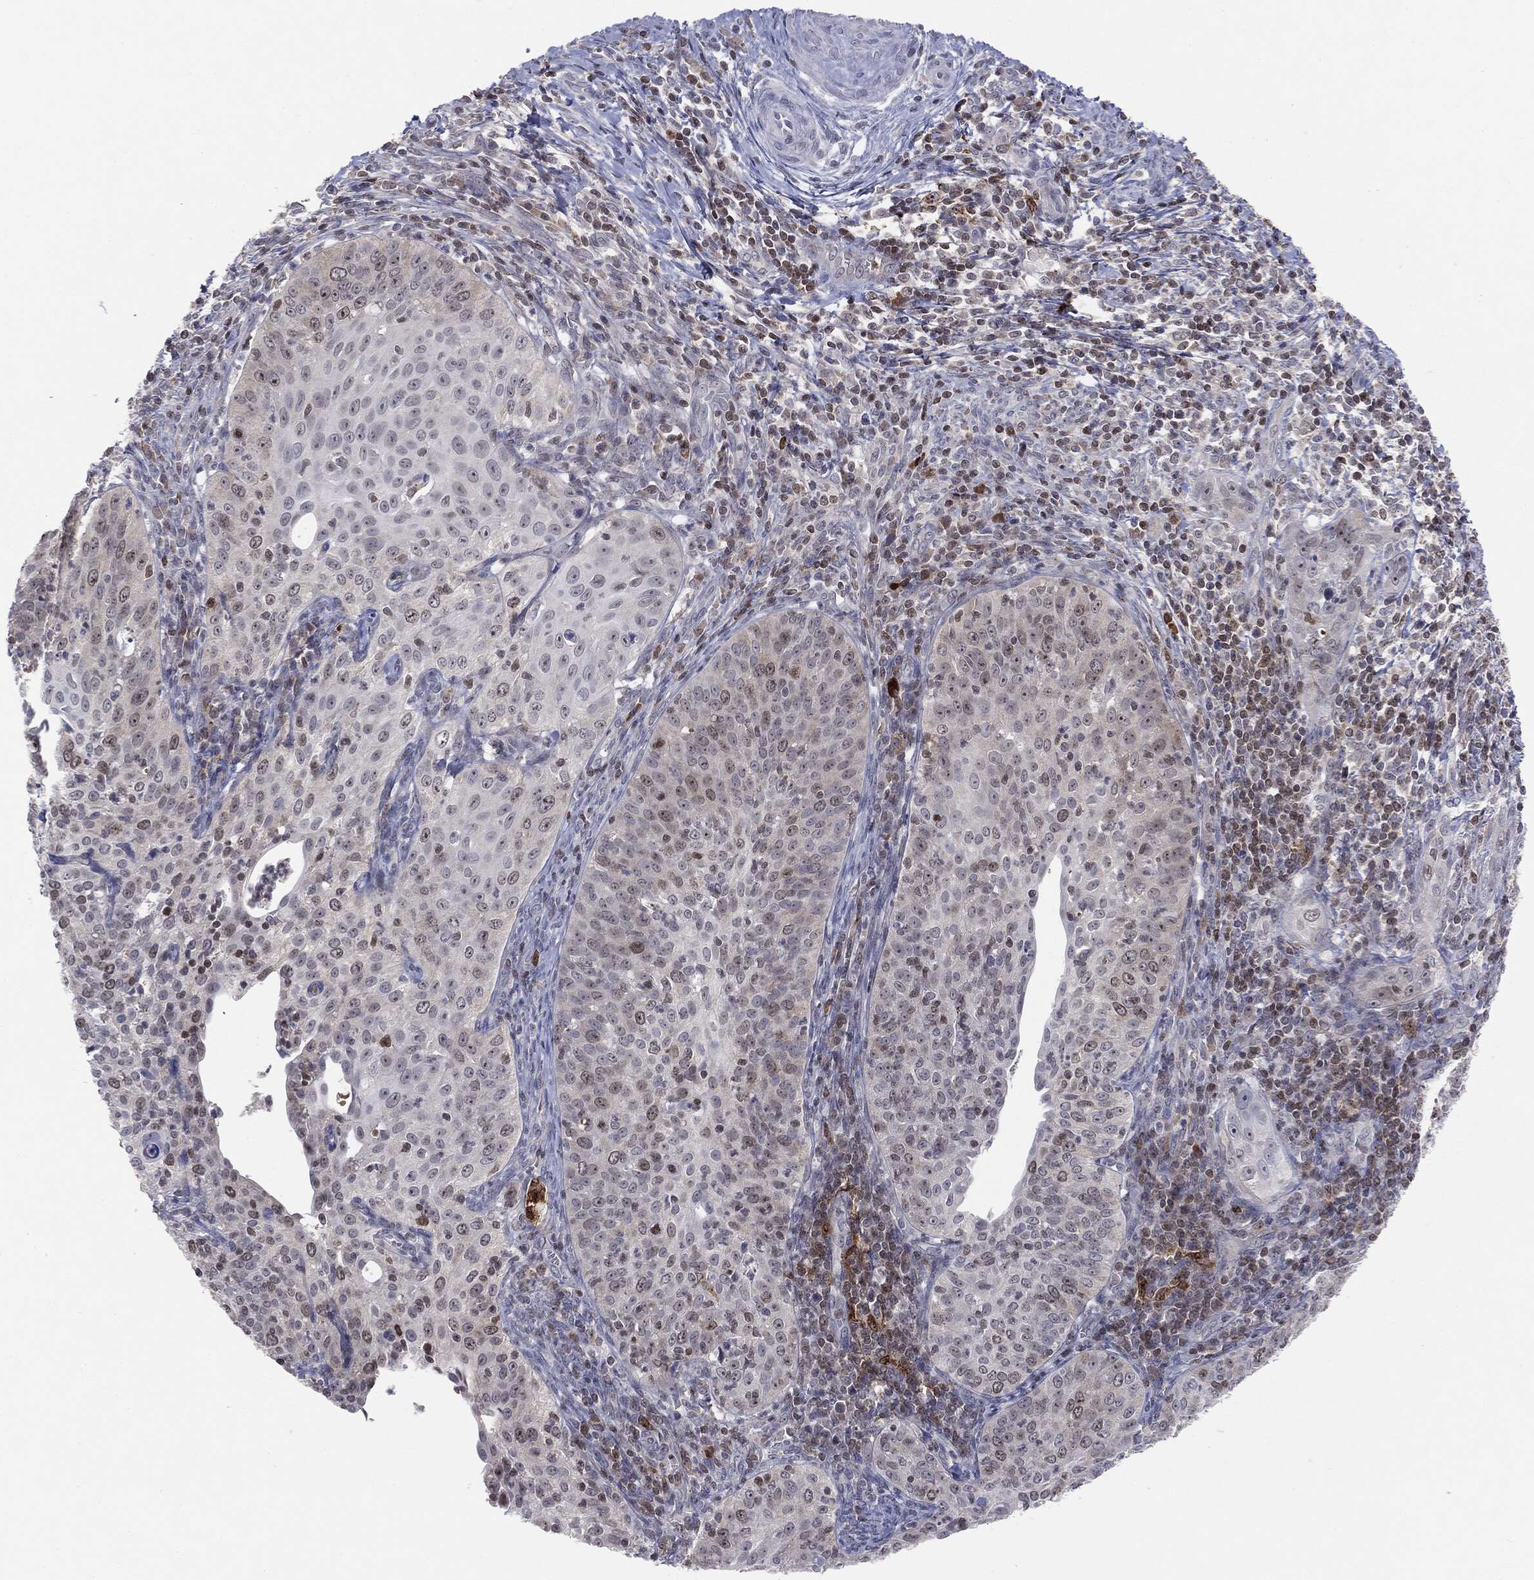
{"staining": {"intensity": "negative", "quantity": "none", "location": "none"}, "tissue": "cervical cancer", "cell_type": "Tumor cells", "image_type": "cancer", "snomed": [{"axis": "morphology", "description": "Squamous cell carcinoma, NOS"}, {"axis": "topography", "description": "Cervix"}], "caption": "This is an immunohistochemistry (IHC) histopathology image of human cervical cancer. There is no staining in tumor cells.", "gene": "KIF2C", "patient": {"sex": "female", "age": 30}}